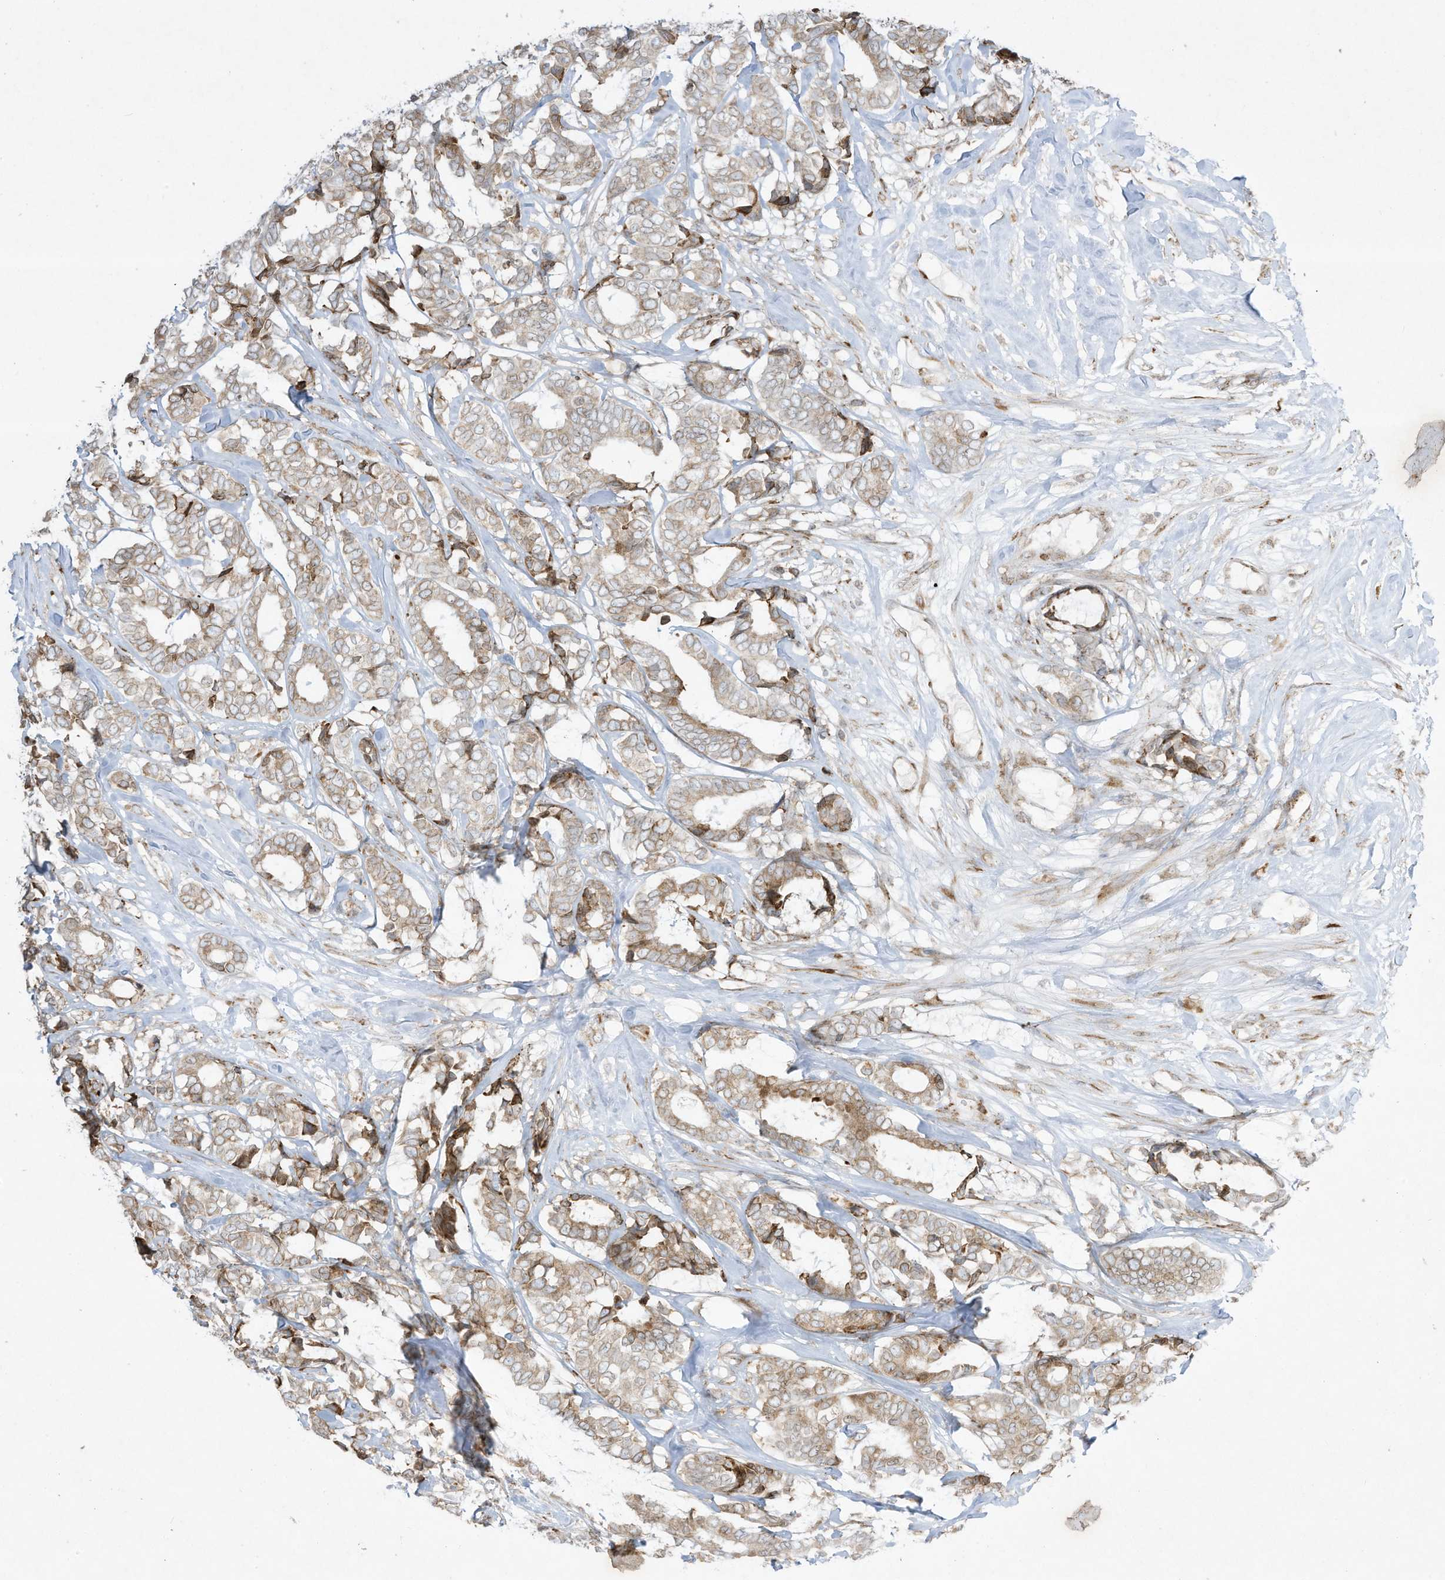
{"staining": {"intensity": "weak", "quantity": ">75%", "location": "cytoplasmic/membranous"}, "tissue": "breast cancer", "cell_type": "Tumor cells", "image_type": "cancer", "snomed": [{"axis": "morphology", "description": "Duct carcinoma"}, {"axis": "topography", "description": "Breast"}], "caption": "Breast intraductal carcinoma was stained to show a protein in brown. There is low levels of weak cytoplasmic/membranous staining in about >75% of tumor cells. Nuclei are stained in blue.", "gene": "PTK6", "patient": {"sex": "female", "age": 87}}